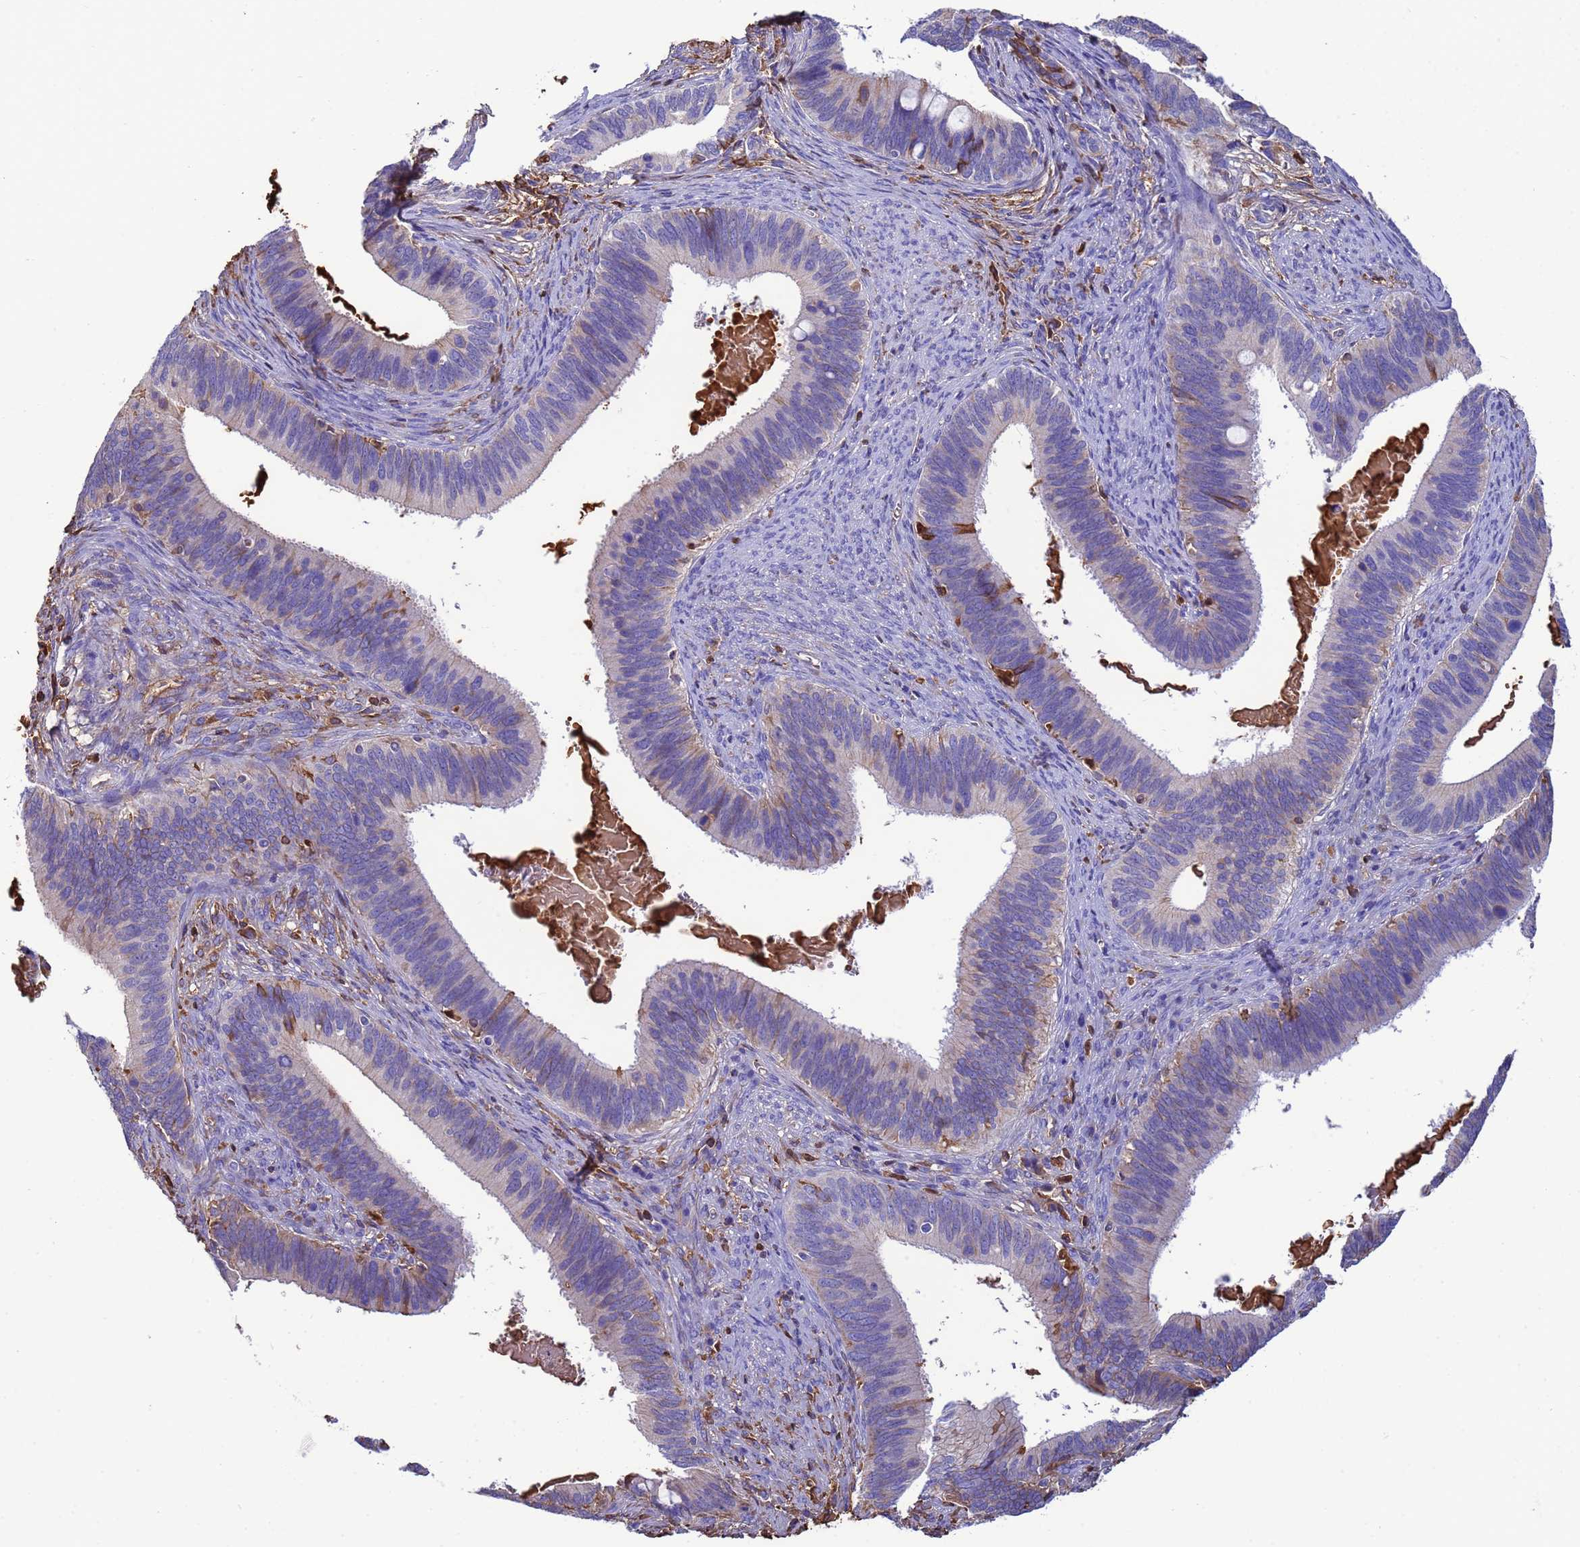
{"staining": {"intensity": "moderate", "quantity": "<25%", "location": "cytoplasmic/membranous"}, "tissue": "cervical cancer", "cell_type": "Tumor cells", "image_type": "cancer", "snomed": [{"axis": "morphology", "description": "Adenocarcinoma, NOS"}, {"axis": "topography", "description": "Cervix"}], "caption": "Immunohistochemistry of adenocarcinoma (cervical) shows low levels of moderate cytoplasmic/membranous expression in approximately <25% of tumor cells.", "gene": "H1-7", "patient": {"sex": "female", "age": 42}}